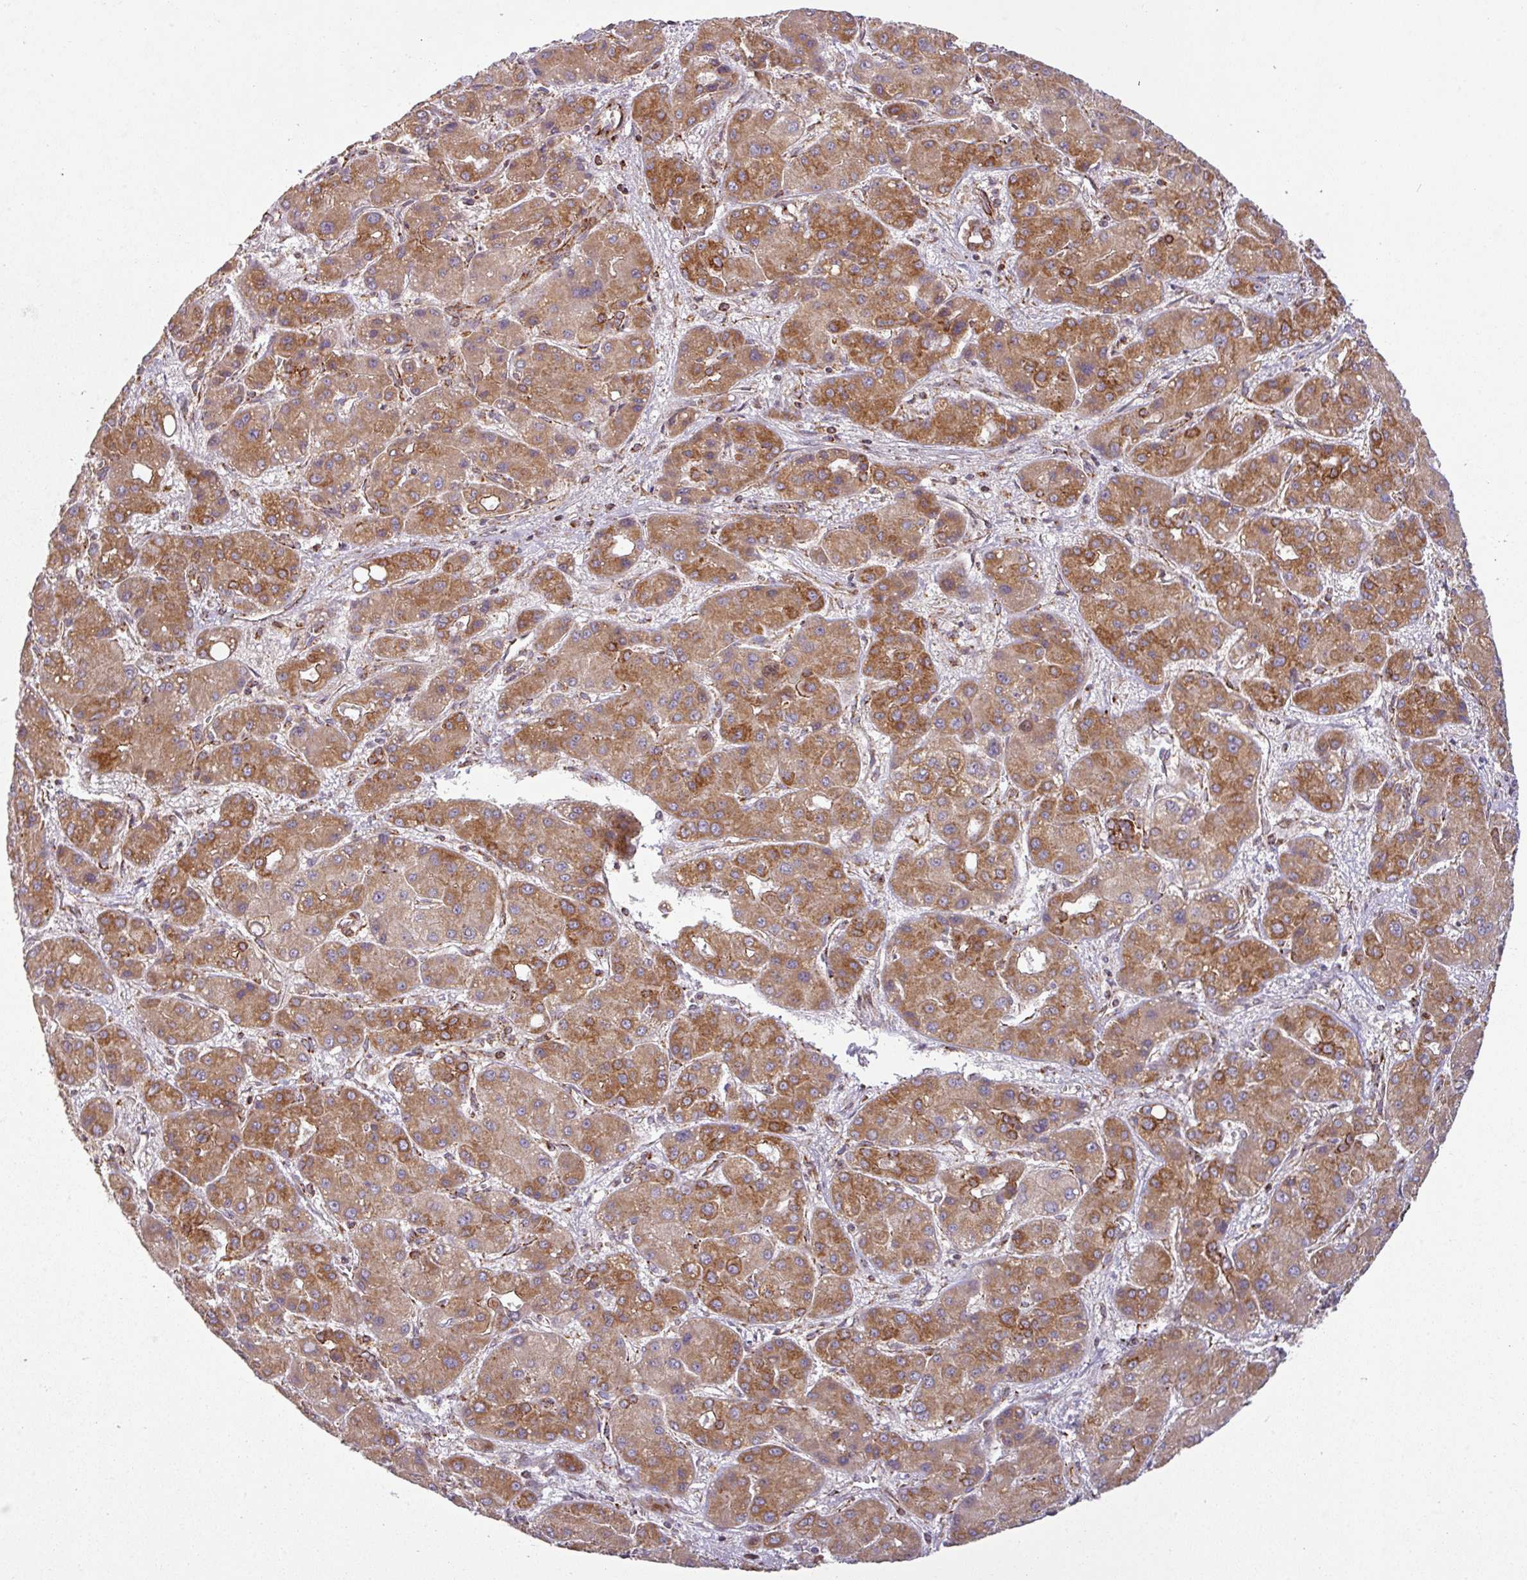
{"staining": {"intensity": "moderate", "quantity": ">75%", "location": "cytoplasmic/membranous"}, "tissue": "liver cancer", "cell_type": "Tumor cells", "image_type": "cancer", "snomed": [{"axis": "morphology", "description": "Carcinoma, Hepatocellular, NOS"}, {"axis": "topography", "description": "Liver"}], "caption": "Protein expression analysis of human liver cancer (hepatocellular carcinoma) reveals moderate cytoplasmic/membranous positivity in about >75% of tumor cells.", "gene": "GPD2", "patient": {"sex": "male", "age": 55}}